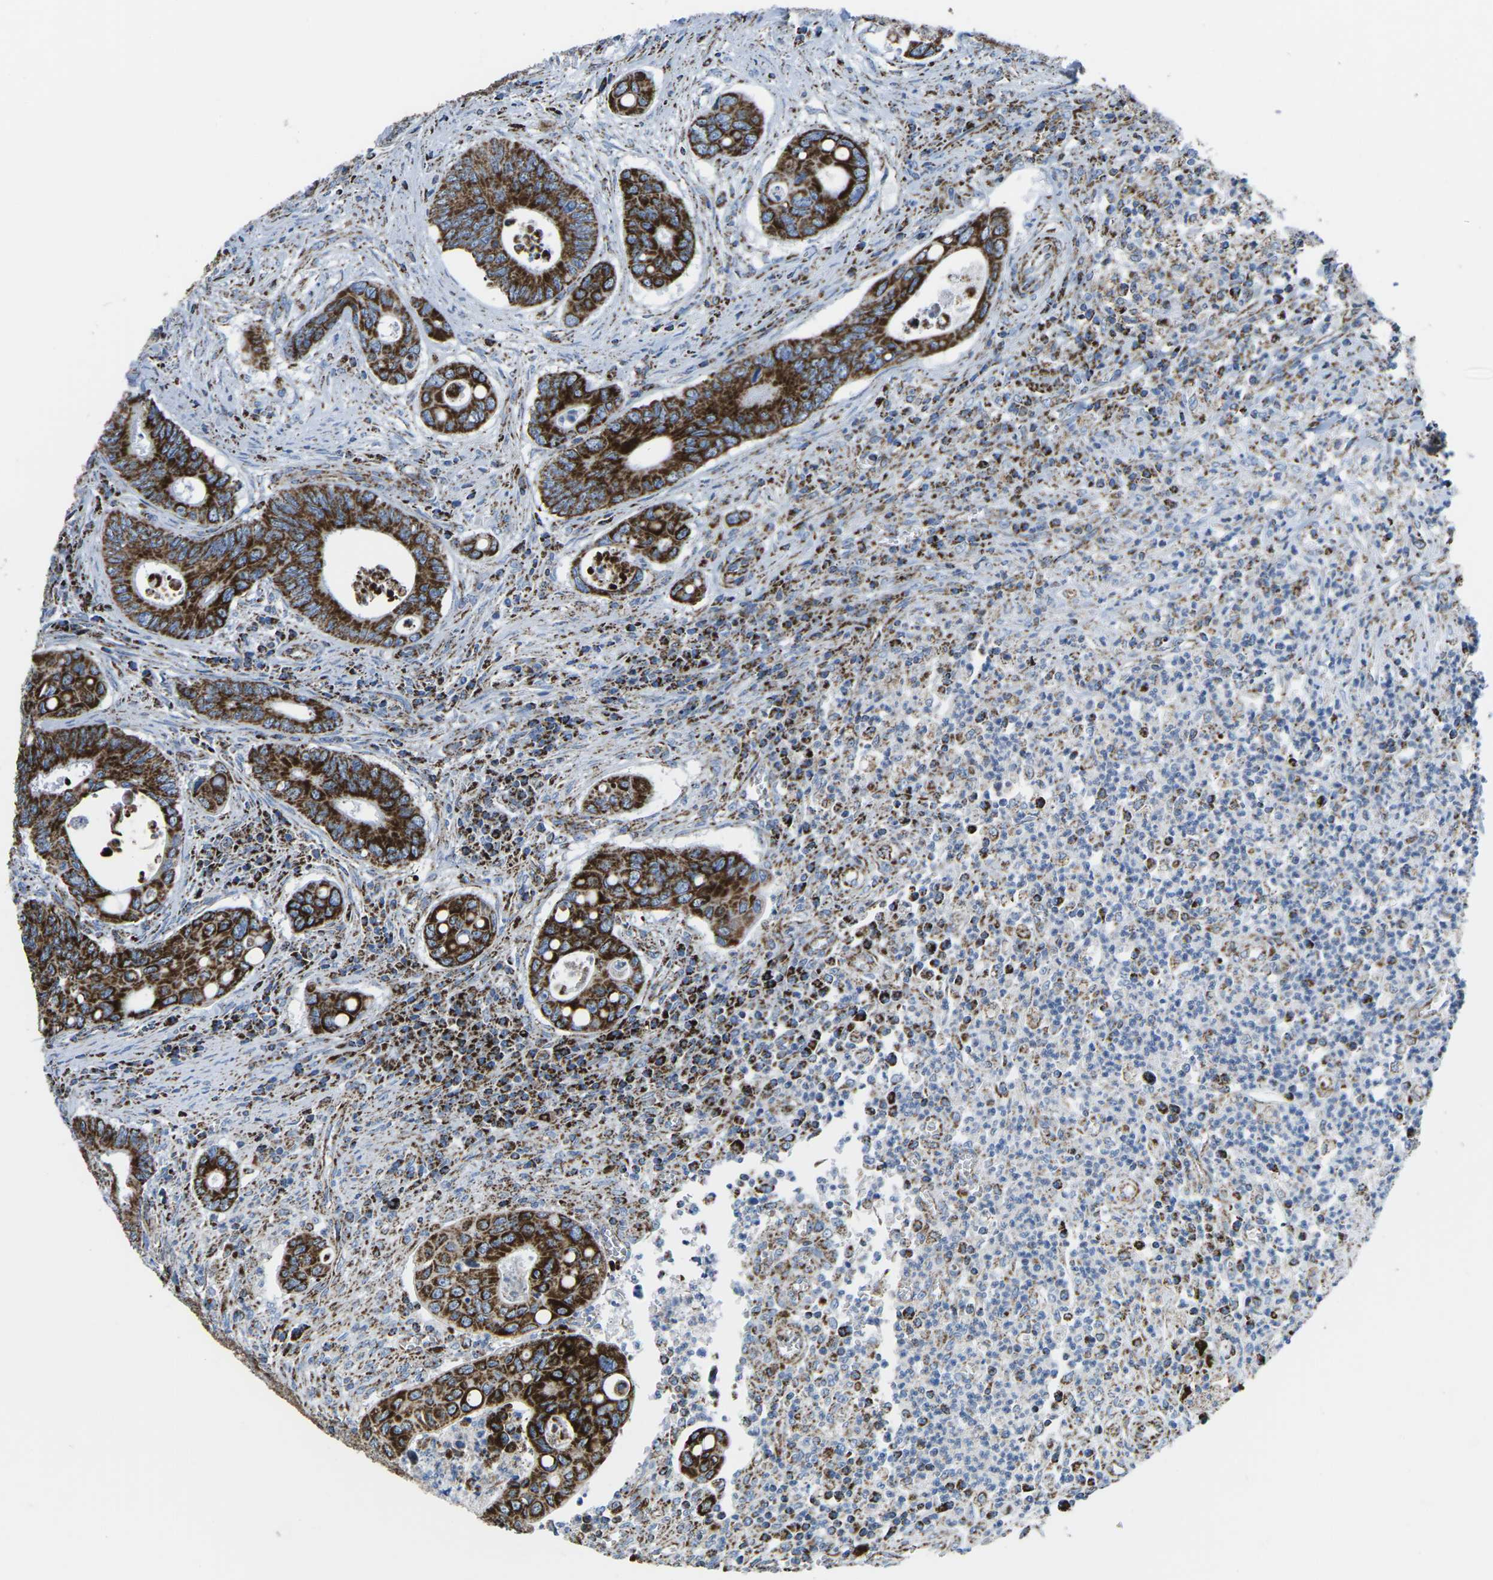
{"staining": {"intensity": "strong", "quantity": ">75%", "location": "cytoplasmic/membranous"}, "tissue": "colorectal cancer", "cell_type": "Tumor cells", "image_type": "cancer", "snomed": [{"axis": "morphology", "description": "Inflammation, NOS"}, {"axis": "morphology", "description": "Adenocarcinoma, NOS"}, {"axis": "topography", "description": "Colon"}], "caption": "Immunohistochemical staining of adenocarcinoma (colorectal) exhibits strong cytoplasmic/membranous protein staining in about >75% of tumor cells.", "gene": "MT-CO2", "patient": {"sex": "male", "age": 72}}